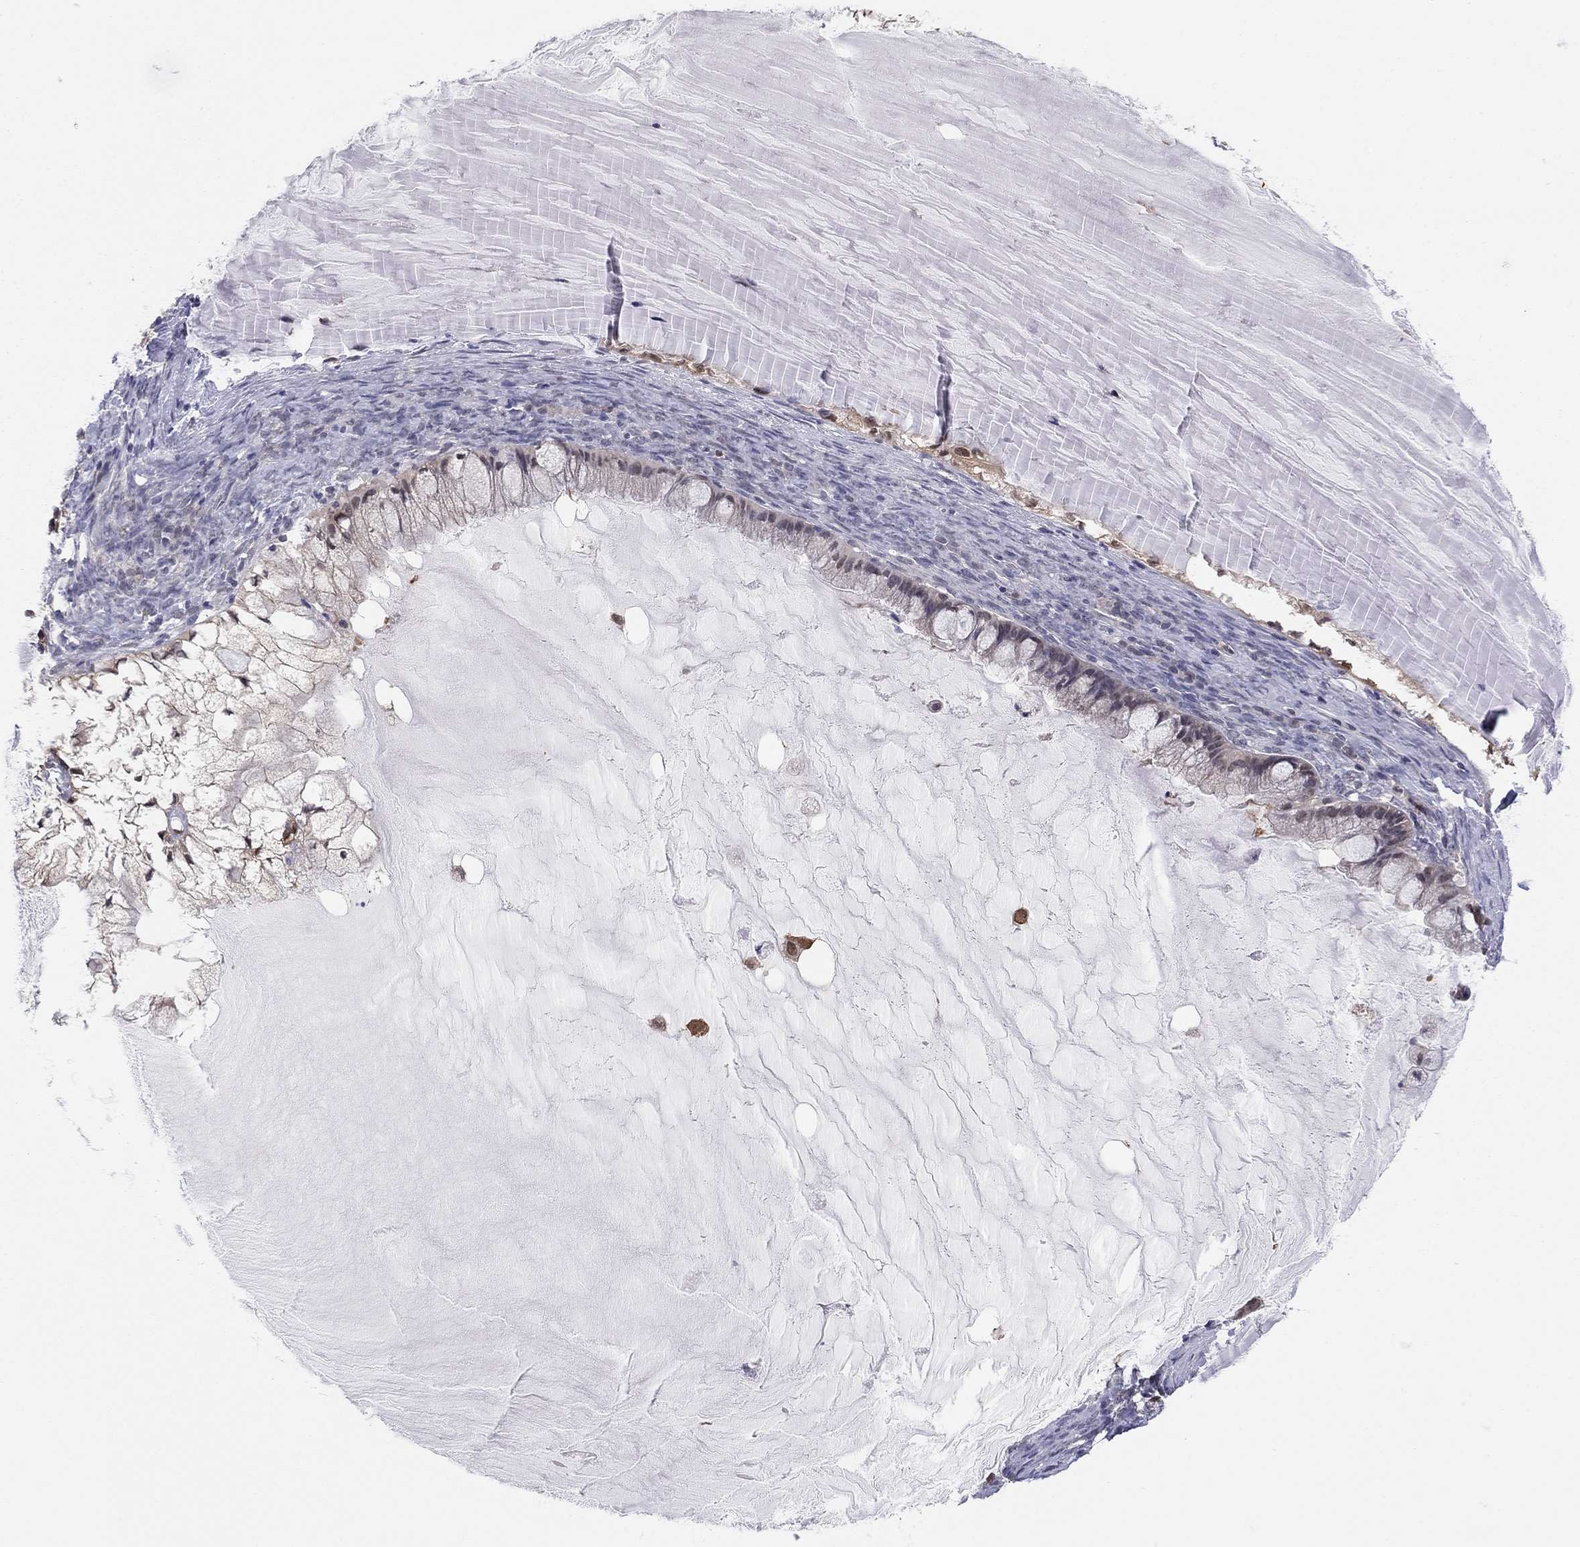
{"staining": {"intensity": "negative", "quantity": "none", "location": "none"}, "tissue": "ovarian cancer", "cell_type": "Tumor cells", "image_type": "cancer", "snomed": [{"axis": "morphology", "description": "Cystadenocarcinoma, mucinous, NOS"}, {"axis": "topography", "description": "Ovary"}], "caption": "Immunohistochemical staining of ovarian cancer exhibits no significant staining in tumor cells. (DAB immunohistochemistry (IHC) with hematoxylin counter stain).", "gene": "PDXK", "patient": {"sex": "female", "age": 57}}